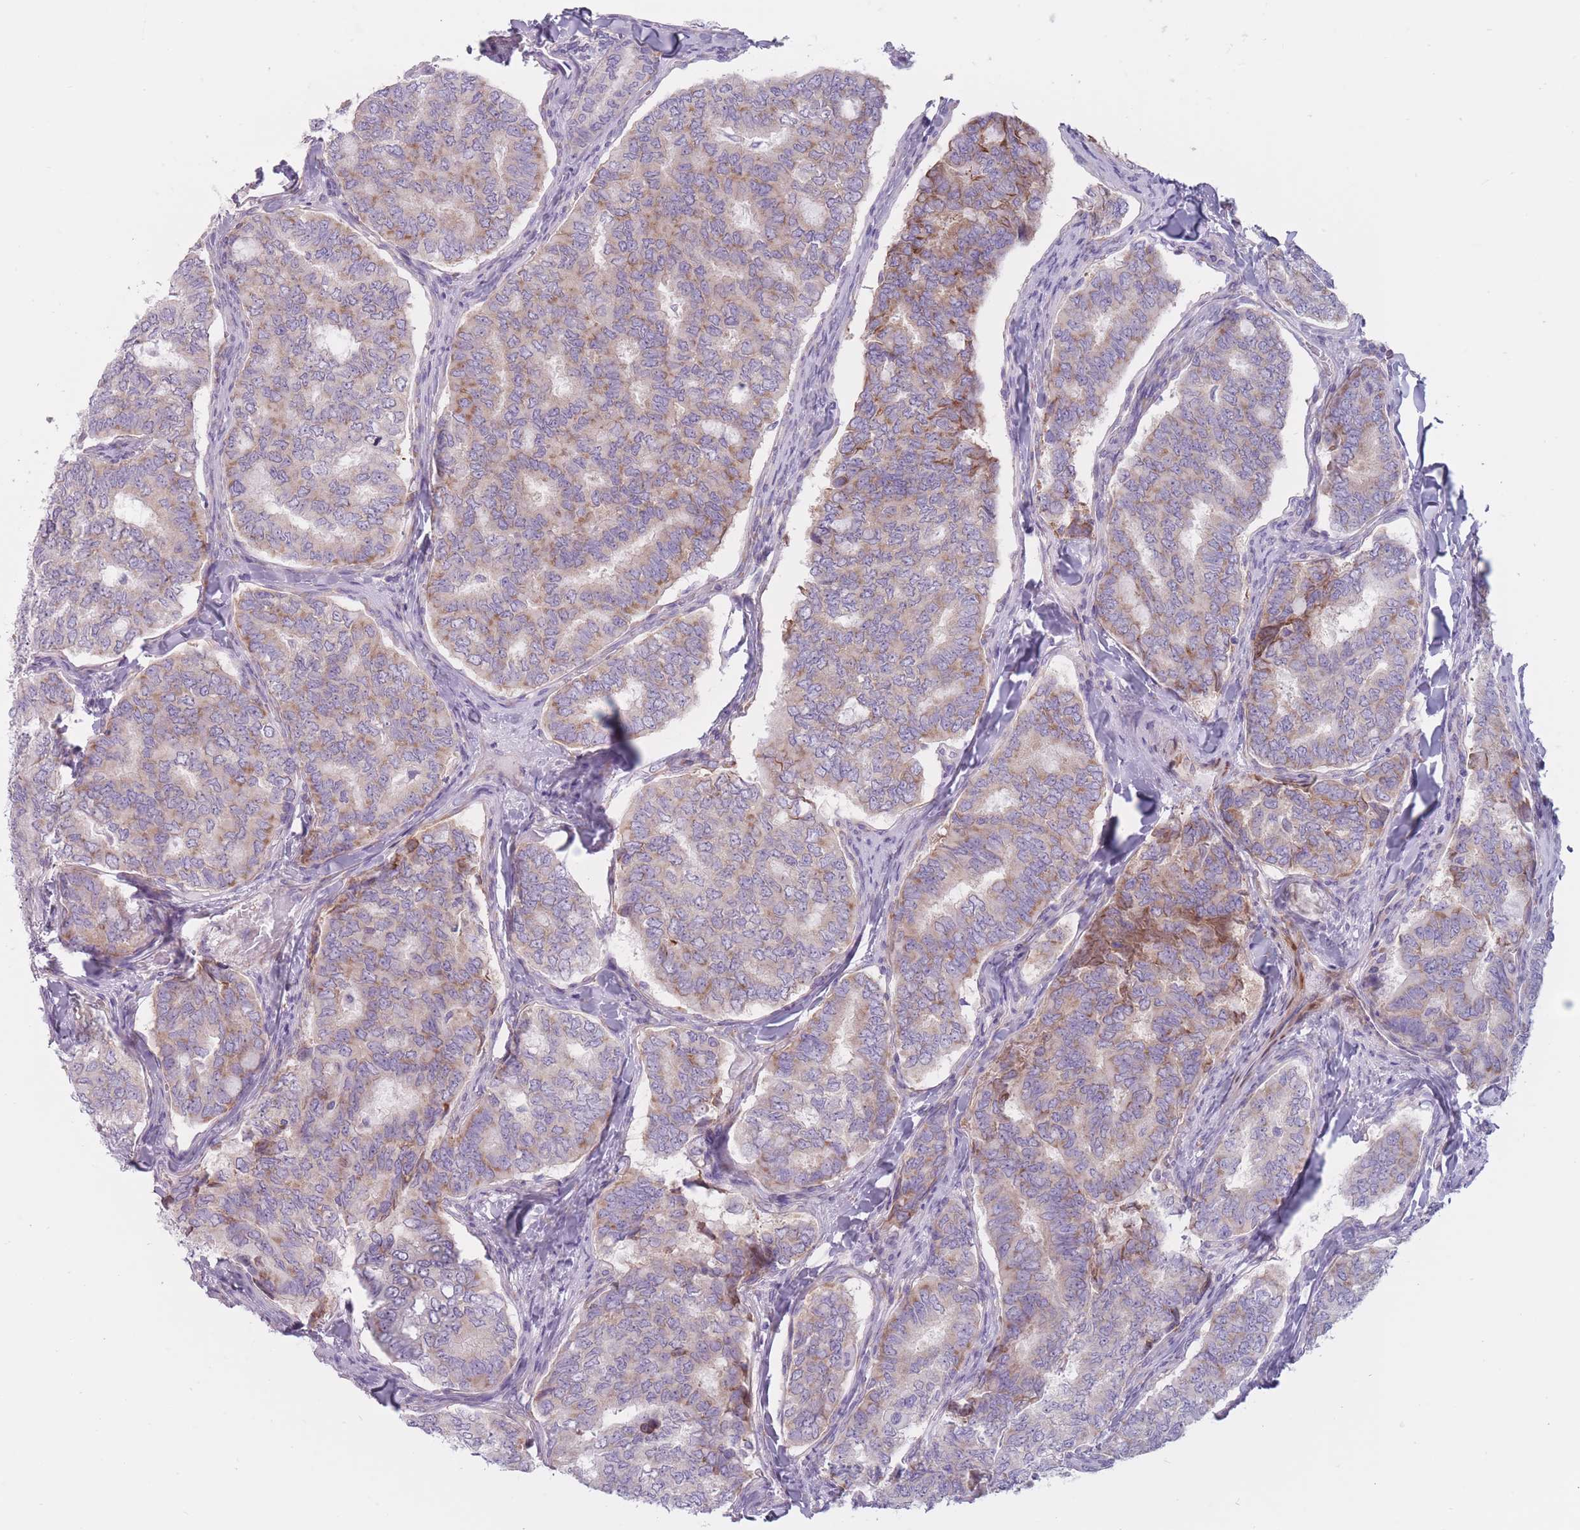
{"staining": {"intensity": "moderate", "quantity": "25%-75%", "location": "cytoplasmic/membranous"}, "tissue": "thyroid cancer", "cell_type": "Tumor cells", "image_type": "cancer", "snomed": [{"axis": "morphology", "description": "Papillary adenocarcinoma, NOS"}, {"axis": "topography", "description": "Thyroid gland"}], "caption": "Tumor cells display medium levels of moderate cytoplasmic/membranous positivity in about 25%-75% of cells in human papillary adenocarcinoma (thyroid).", "gene": "RPL18", "patient": {"sex": "female", "age": 35}}